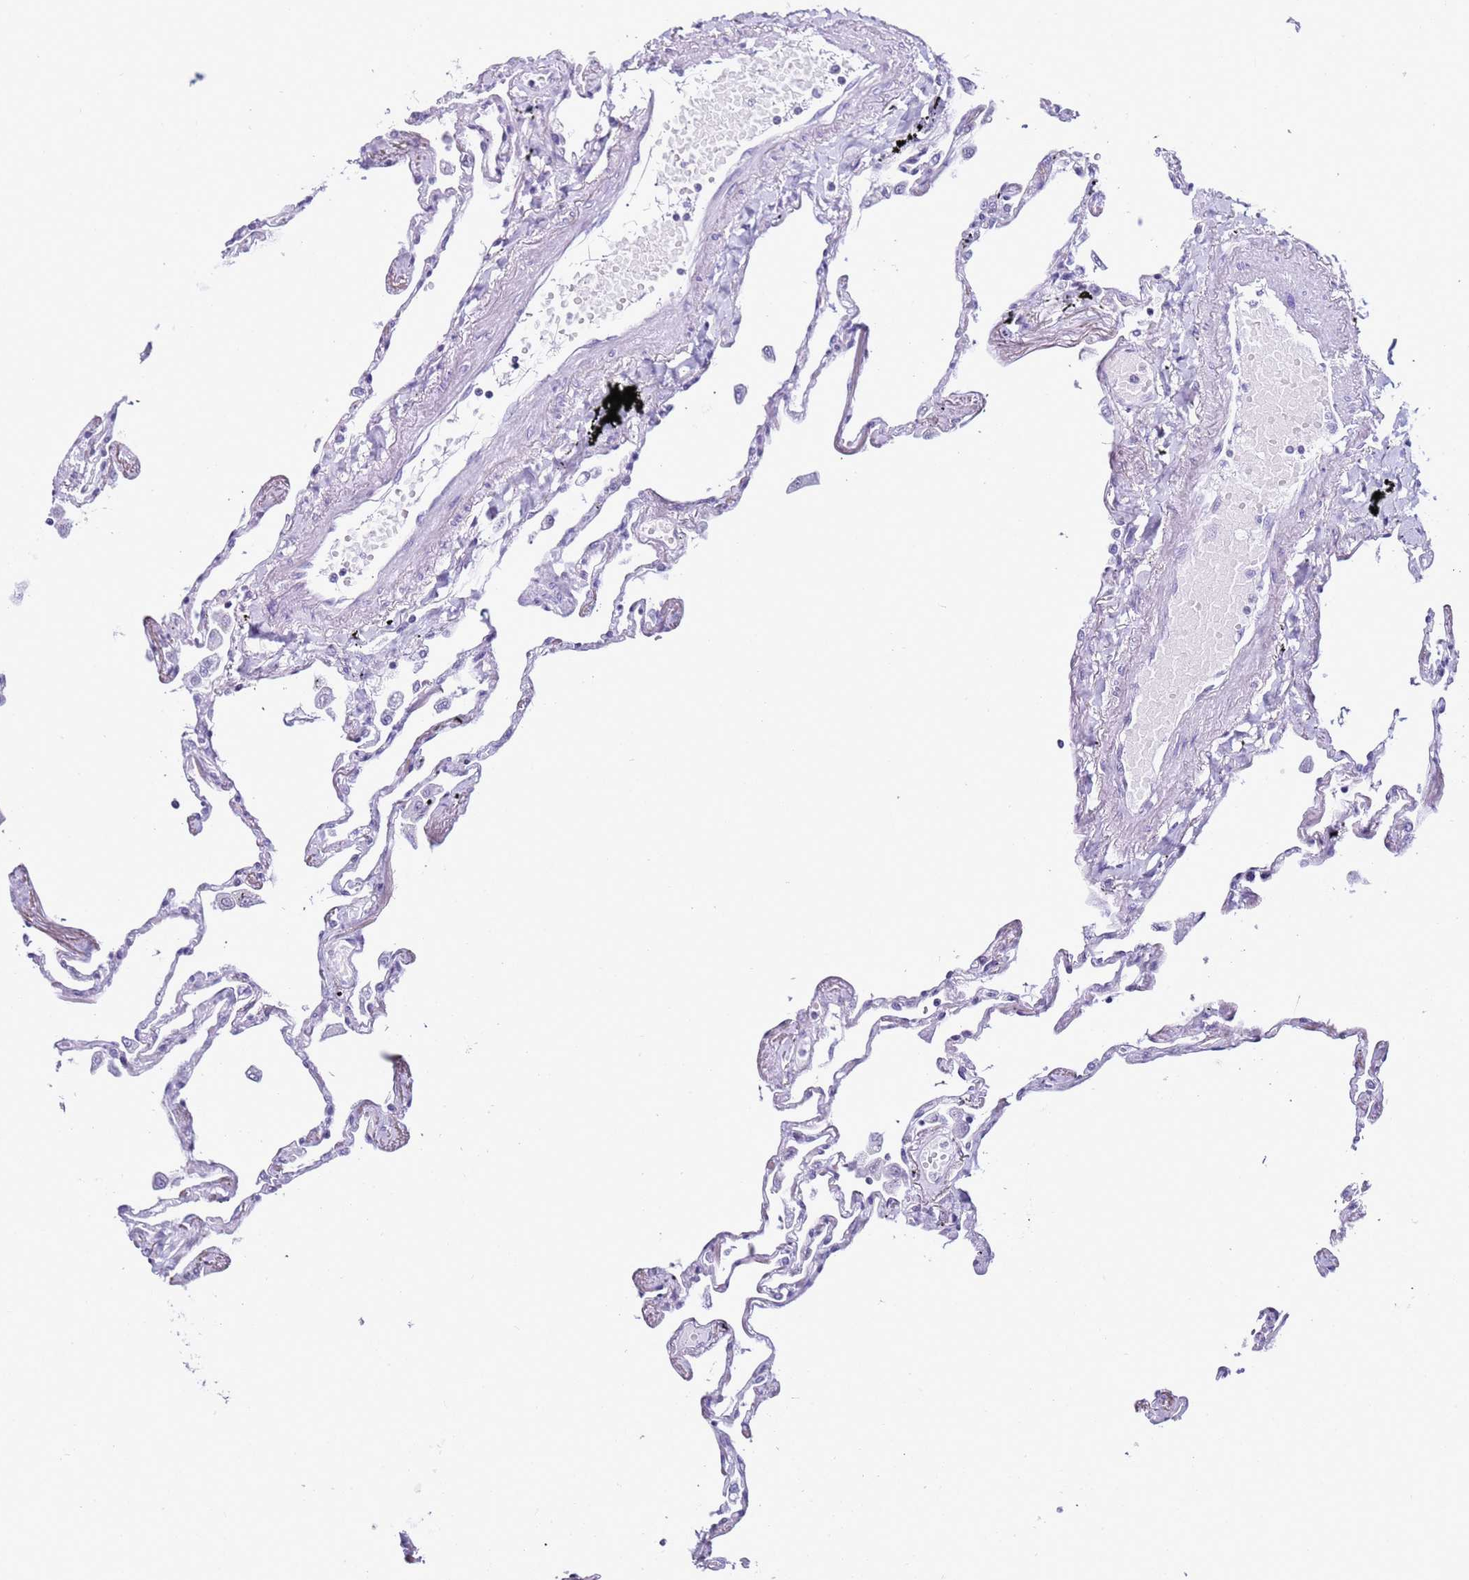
{"staining": {"intensity": "negative", "quantity": "none", "location": "none"}, "tissue": "lung", "cell_type": "Alveolar cells", "image_type": "normal", "snomed": [{"axis": "morphology", "description": "Normal tissue, NOS"}, {"axis": "topography", "description": "Lung"}], "caption": "Immunohistochemistry histopathology image of unremarkable lung: lung stained with DAB exhibits no significant protein staining in alveolar cells.", "gene": "DHX15", "patient": {"sex": "female", "age": 67}}